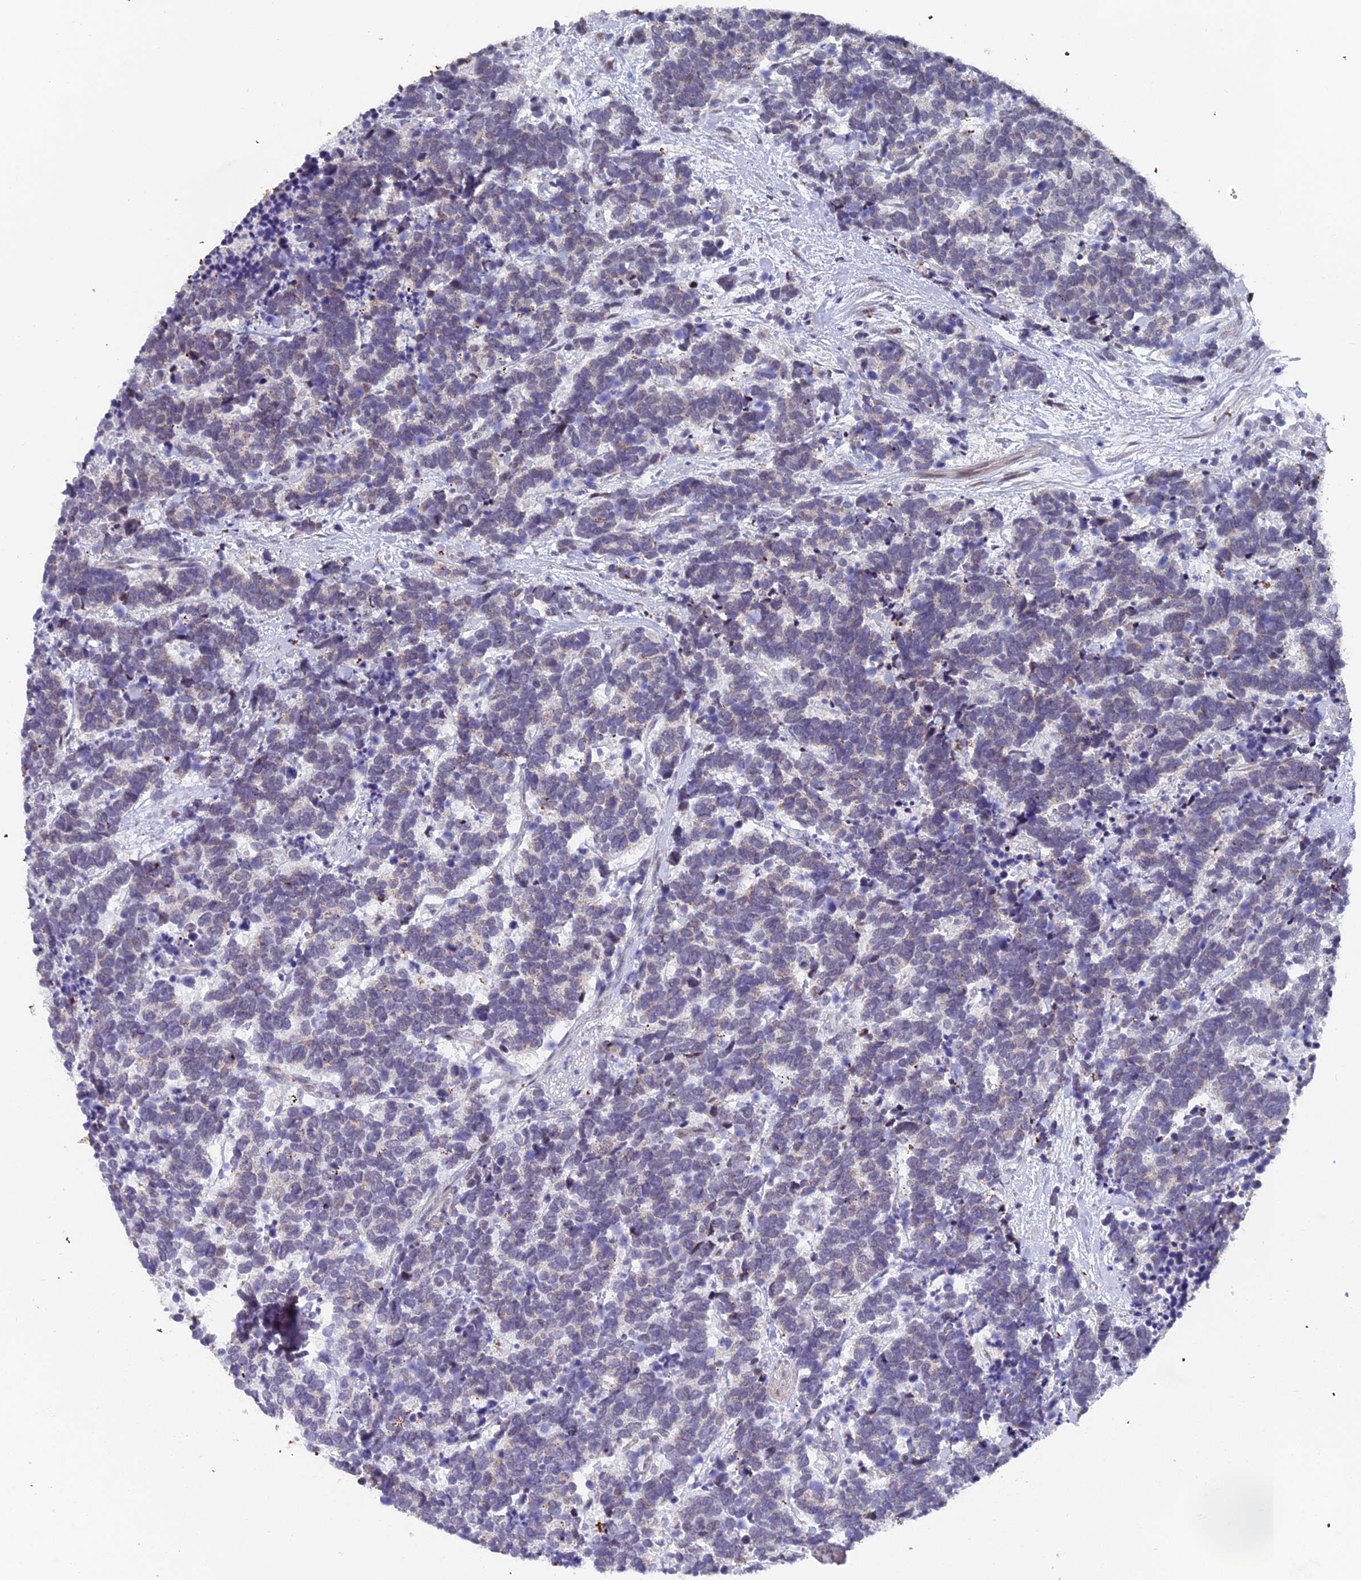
{"staining": {"intensity": "negative", "quantity": "none", "location": "none"}, "tissue": "carcinoid", "cell_type": "Tumor cells", "image_type": "cancer", "snomed": [{"axis": "morphology", "description": "Carcinoma, NOS"}, {"axis": "morphology", "description": "Carcinoid, malignant, NOS"}, {"axis": "topography", "description": "Prostate"}], "caption": "This is an immunohistochemistry (IHC) micrograph of carcinoma. There is no expression in tumor cells.", "gene": "XKR9", "patient": {"sex": "male", "age": 57}}